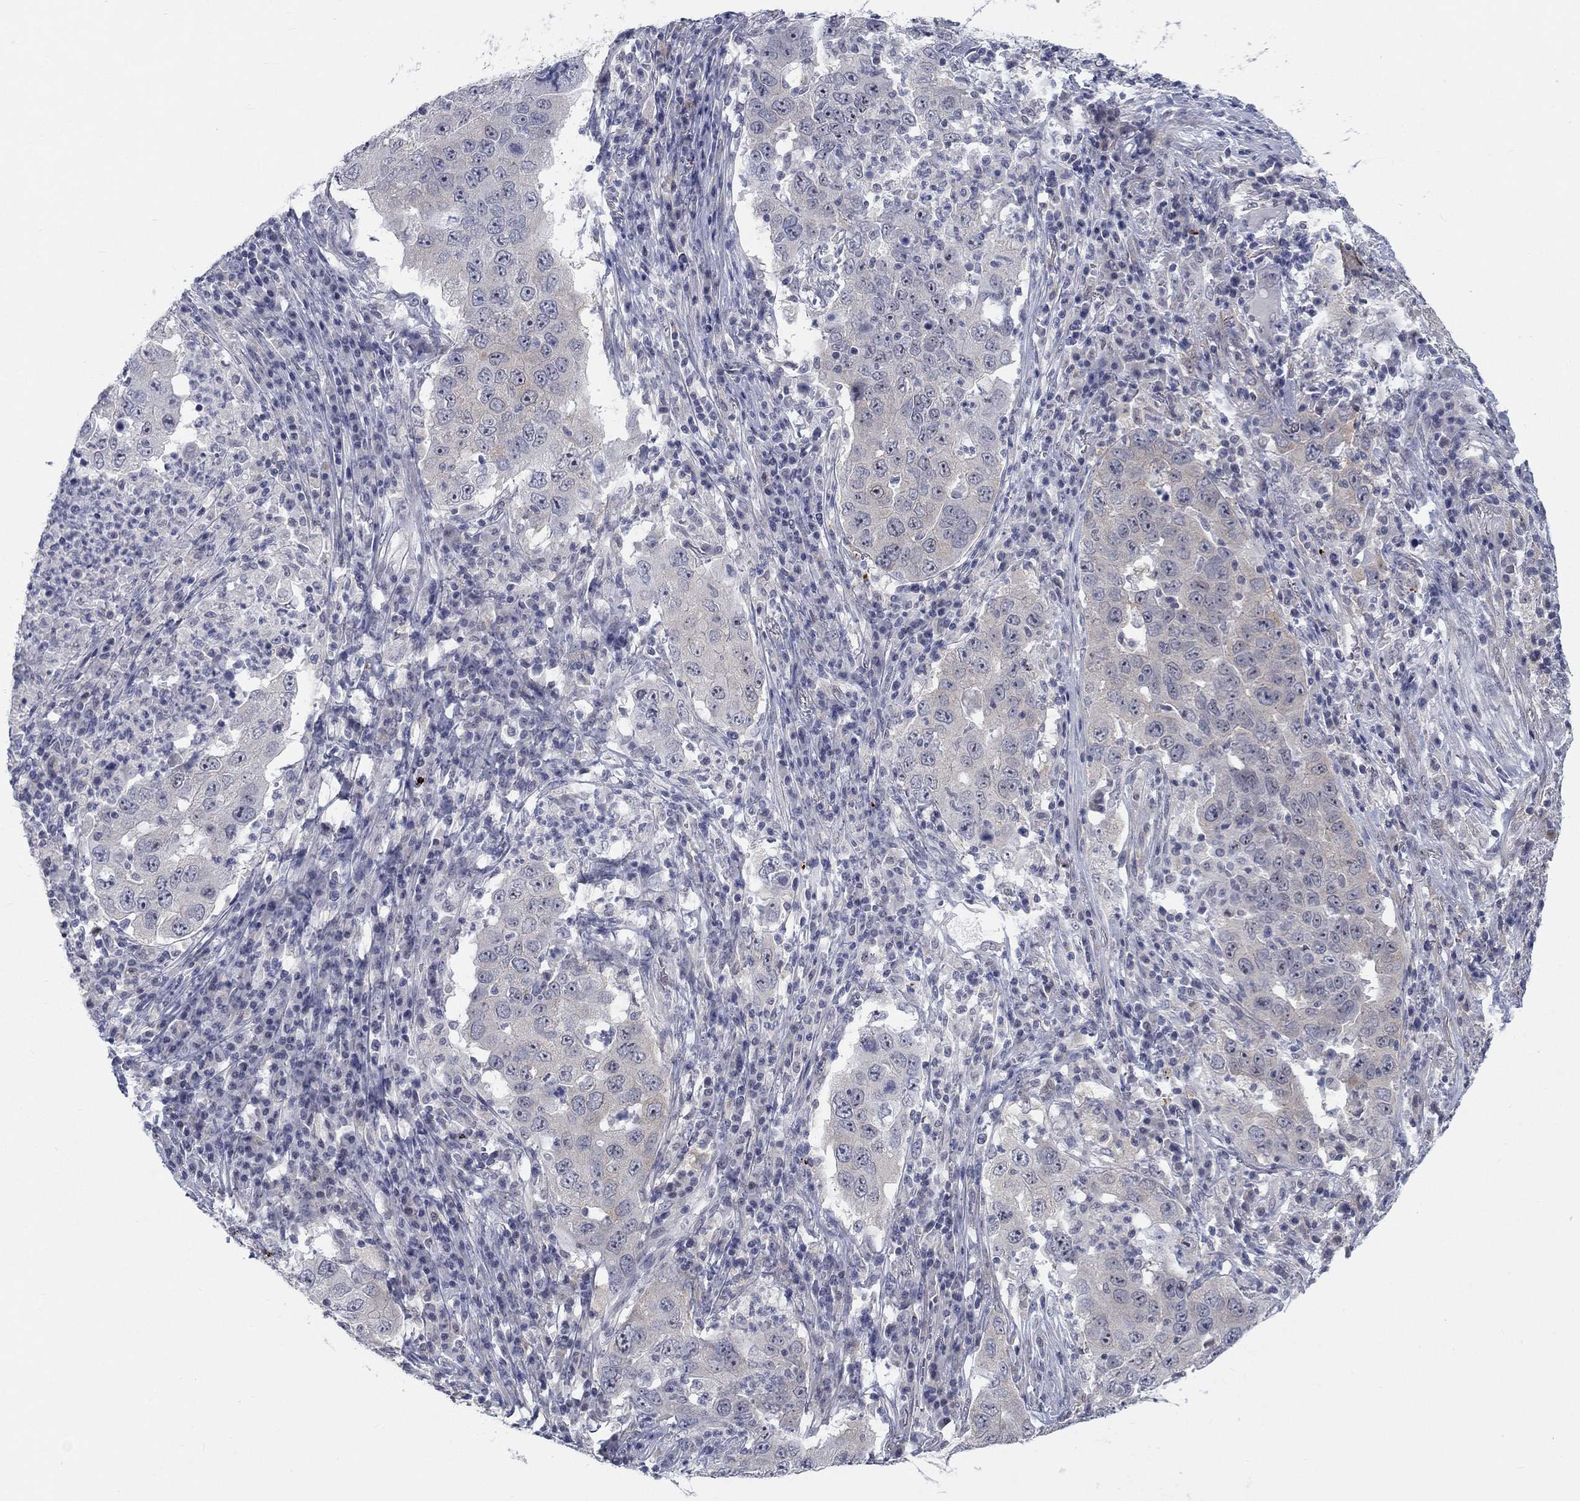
{"staining": {"intensity": "weak", "quantity": "<25%", "location": "cytoplasmic/membranous"}, "tissue": "lung cancer", "cell_type": "Tumor cells", "image_type": "cancer", "snomed": [{"axis": "morphology", "description": "Adenocarcinoma, NOS"}, {"axis": "topography", "description": "Lung"}], "caption": "Immunohistochemical staining of adenocarcinoma (lung) demonstrates no significant expression in tumor cells.", "gene": "MTSS2", "patient": {"sex": "male", "age": 73}}